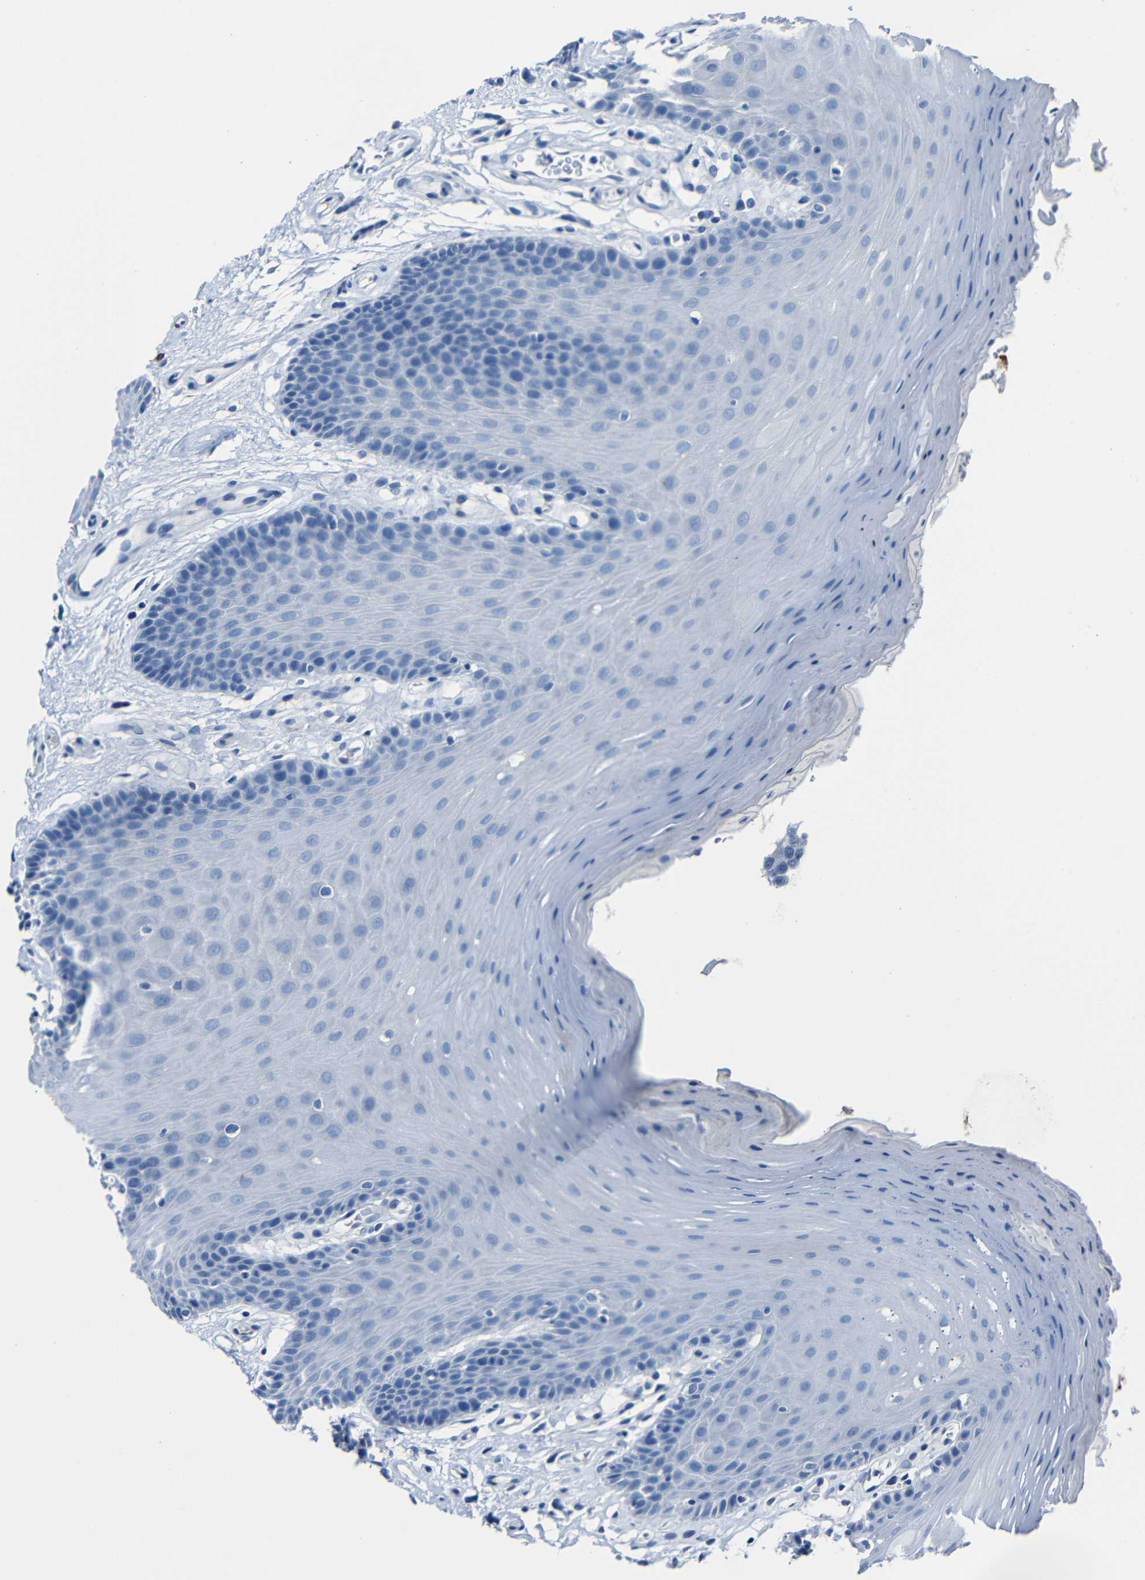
{"staining": {"intensity": "negative", "quantity": "none", "location": "none"}, "tissue": "oral mucosa", "cell_type": "Squamous epithelial cells", "image_type": "normal", "snomed": [{"axis": "morphology", "description": "Normal tissue, NOS"}, {"axis": "morphology", "description": "Squamous cell carcinoma, NOS"}, {"axis": "topography", "description": "Skeletal muscle"}, {"axis": "topography", "description": "Adipose tissue"}, {"axis": "topography", "description": "Vascular tissue"}, {"axis": "topography", "description": "Oral tissue"}, {"axis": "topography", "description": "Peripheral nerve tissue"}, {"axis": "topography", "description": "Head-Neck"}], "caption": "This histopathology image is of unremarkable oral mucosa stained with immunohistochemistry to label a protein in brown with the nuclei are counter-stained blue. There is no staining in squamous epithelial cells.", "gene": "CLDN11", "patient": {"sex": "male", "age": 71}}